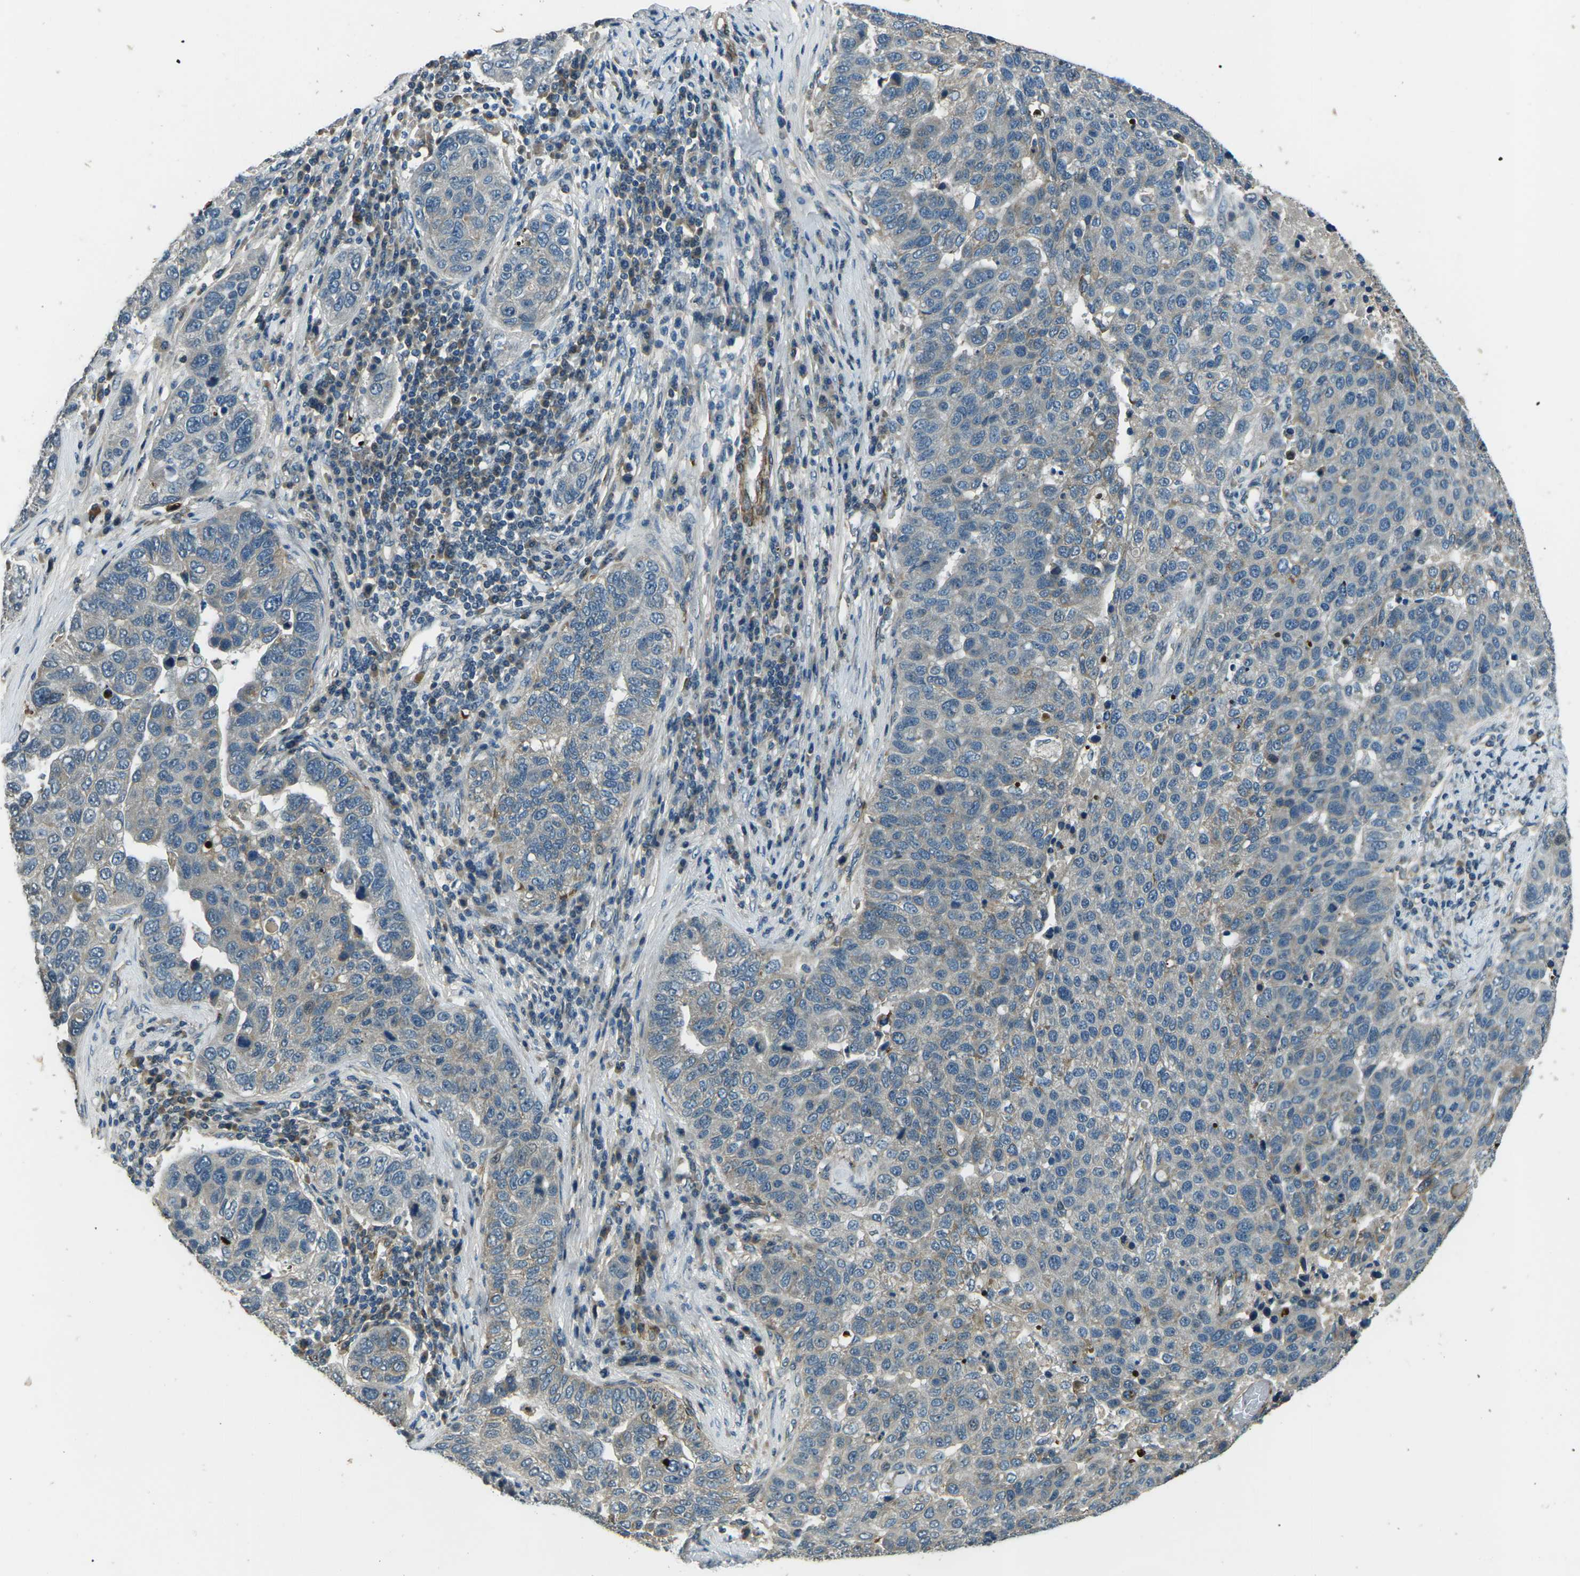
{"staining": {"intensity": "weak", "quantity": "<25%", "location": "cytoplasmic/membranous"}, "tissue": "pancreatic cancer", "cell_type": "Tumor cells", "image_type": "cancer", "snomed": [{"axis": "morphology", "description": "Adenocarcinoma, NOS"}, {"axis": "topography", "description": "Pancreas"}], "caption": "Tumor cells show no significant expression in pancreatic adenocarcinoma. (Immunohistochemistry (ihc), brightfield microscopy, high magnification).", "gene": "AFAP1", "patient": {"sex": "female", "age": 61}}